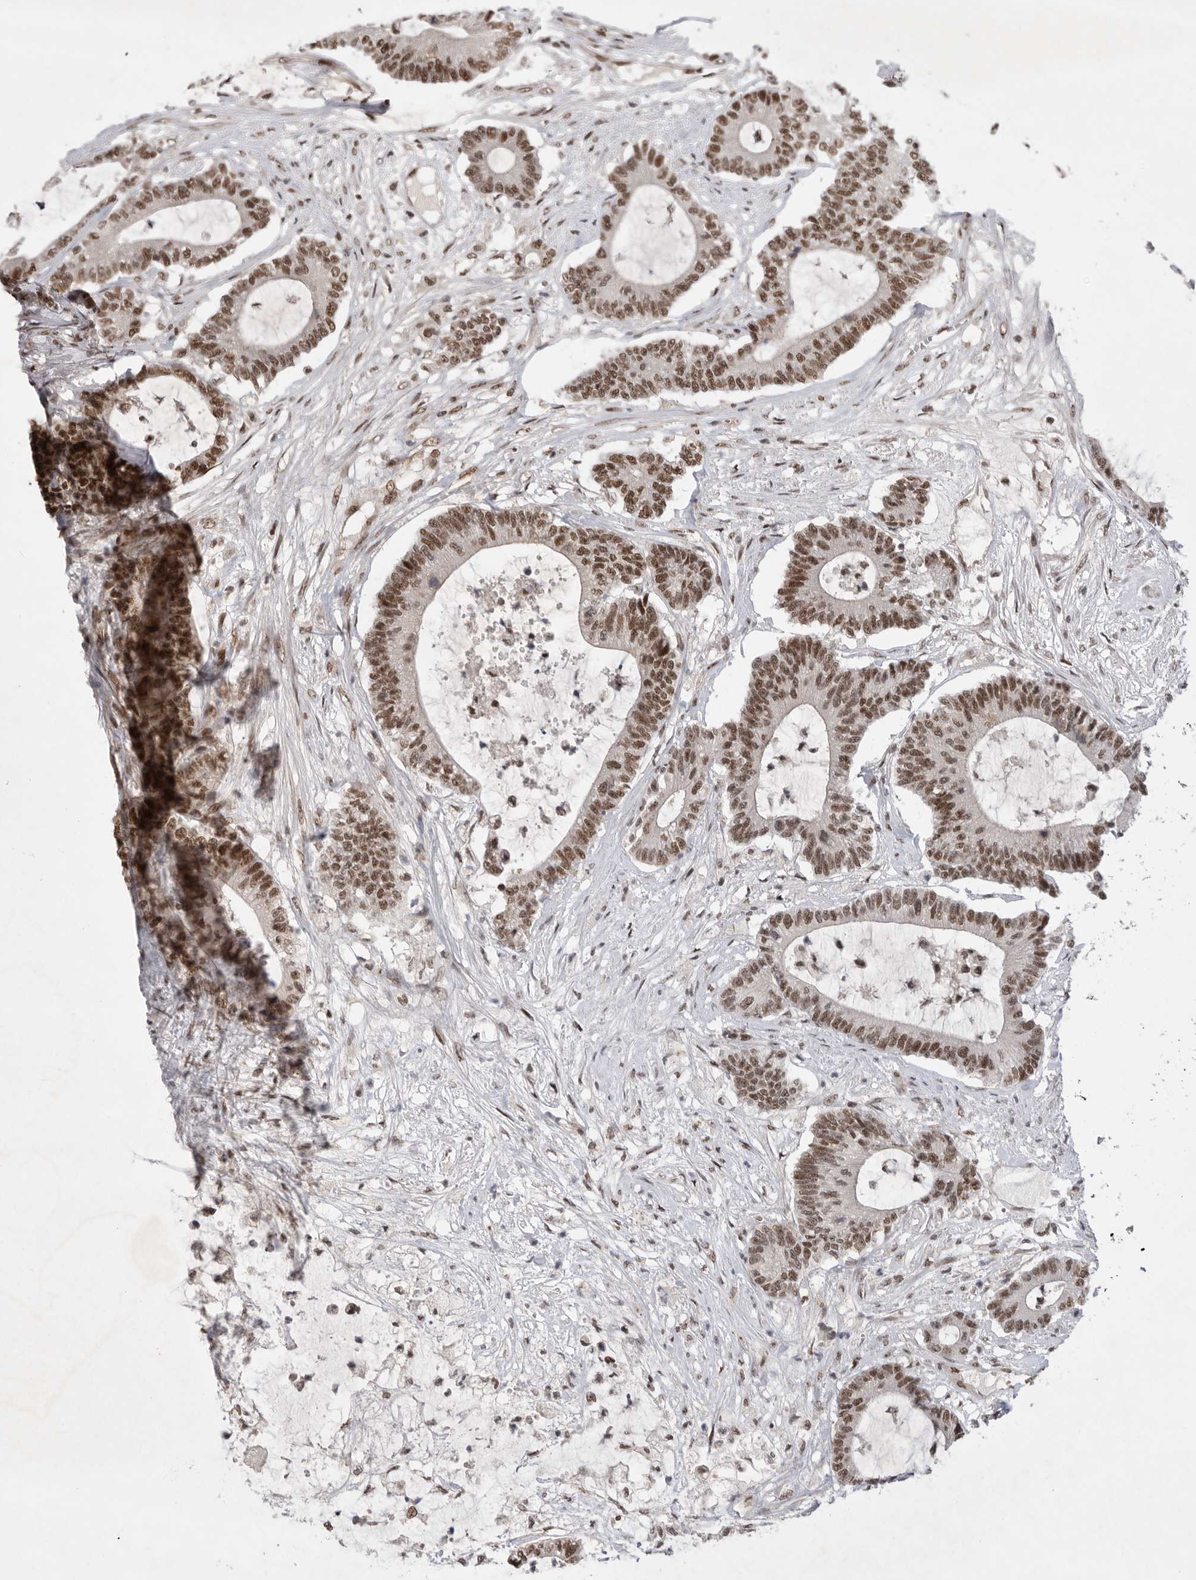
{"staining": {"intensity": "strong", "quantity": "25%-75%", "location": "nuclear"}, "tissue": "colorectal cancer", "cell_type": "Tumor cells", "image_type": "cancer", "snomed": [{"axis": "morphology", "description": "Adenocarcinoma, NOS"}, {"axis": "topography", "description": "Colon"}], "caption": "A photomicrograph of human colorectal cancer (adenocarcinoma) stained for a protein displays strong nuclear brown staining in tumor cells. (DAB (3,3'-diaminobenzidine) IHC with brightfield microscopy, high magnification).", "gene": "ZNF830", "patient": {"sex": "female", "age": 84}}